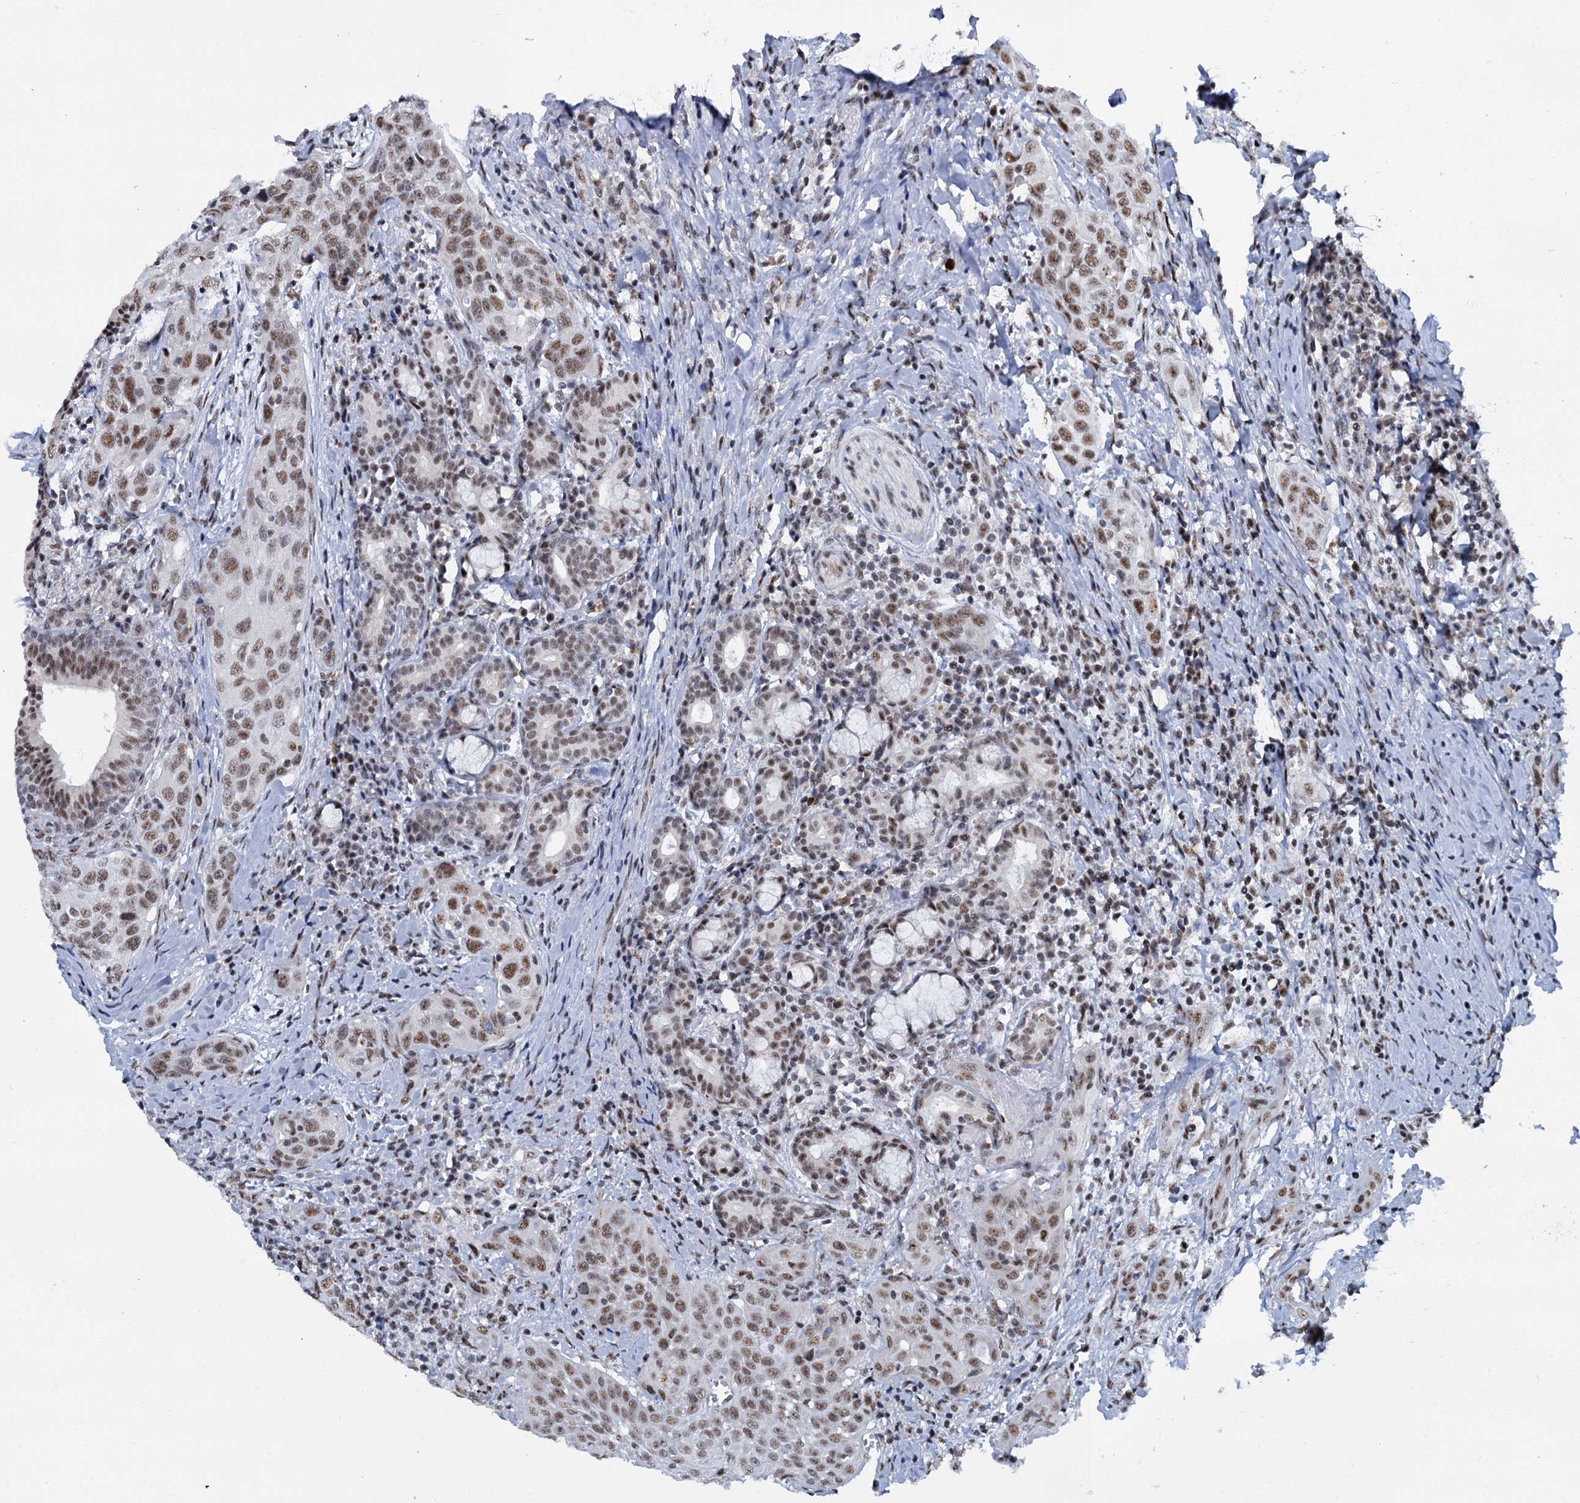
{"staining": {"intensity": "moderate", "quantity": ">75%", "location": "nuclear"}, "tissue": "head and neck cancer", "cell_type": "Tumor cells", "image_type": "cancer", "snomed": [{"axis": "morphology", "description": "Squamous cell carcinoma, NOS"}, {"axis": "topography", "description": "Oral tissue"}, {"axis": "topography", "description": "Head-Neck"}], "caption": "Moderate nuclear positivity is appreciated in approximately >75% of tumor cells in squamous cell carcinoma (head and neck).", "gene": "SREK1", "patient": {"sex": "female", "age": 50}}